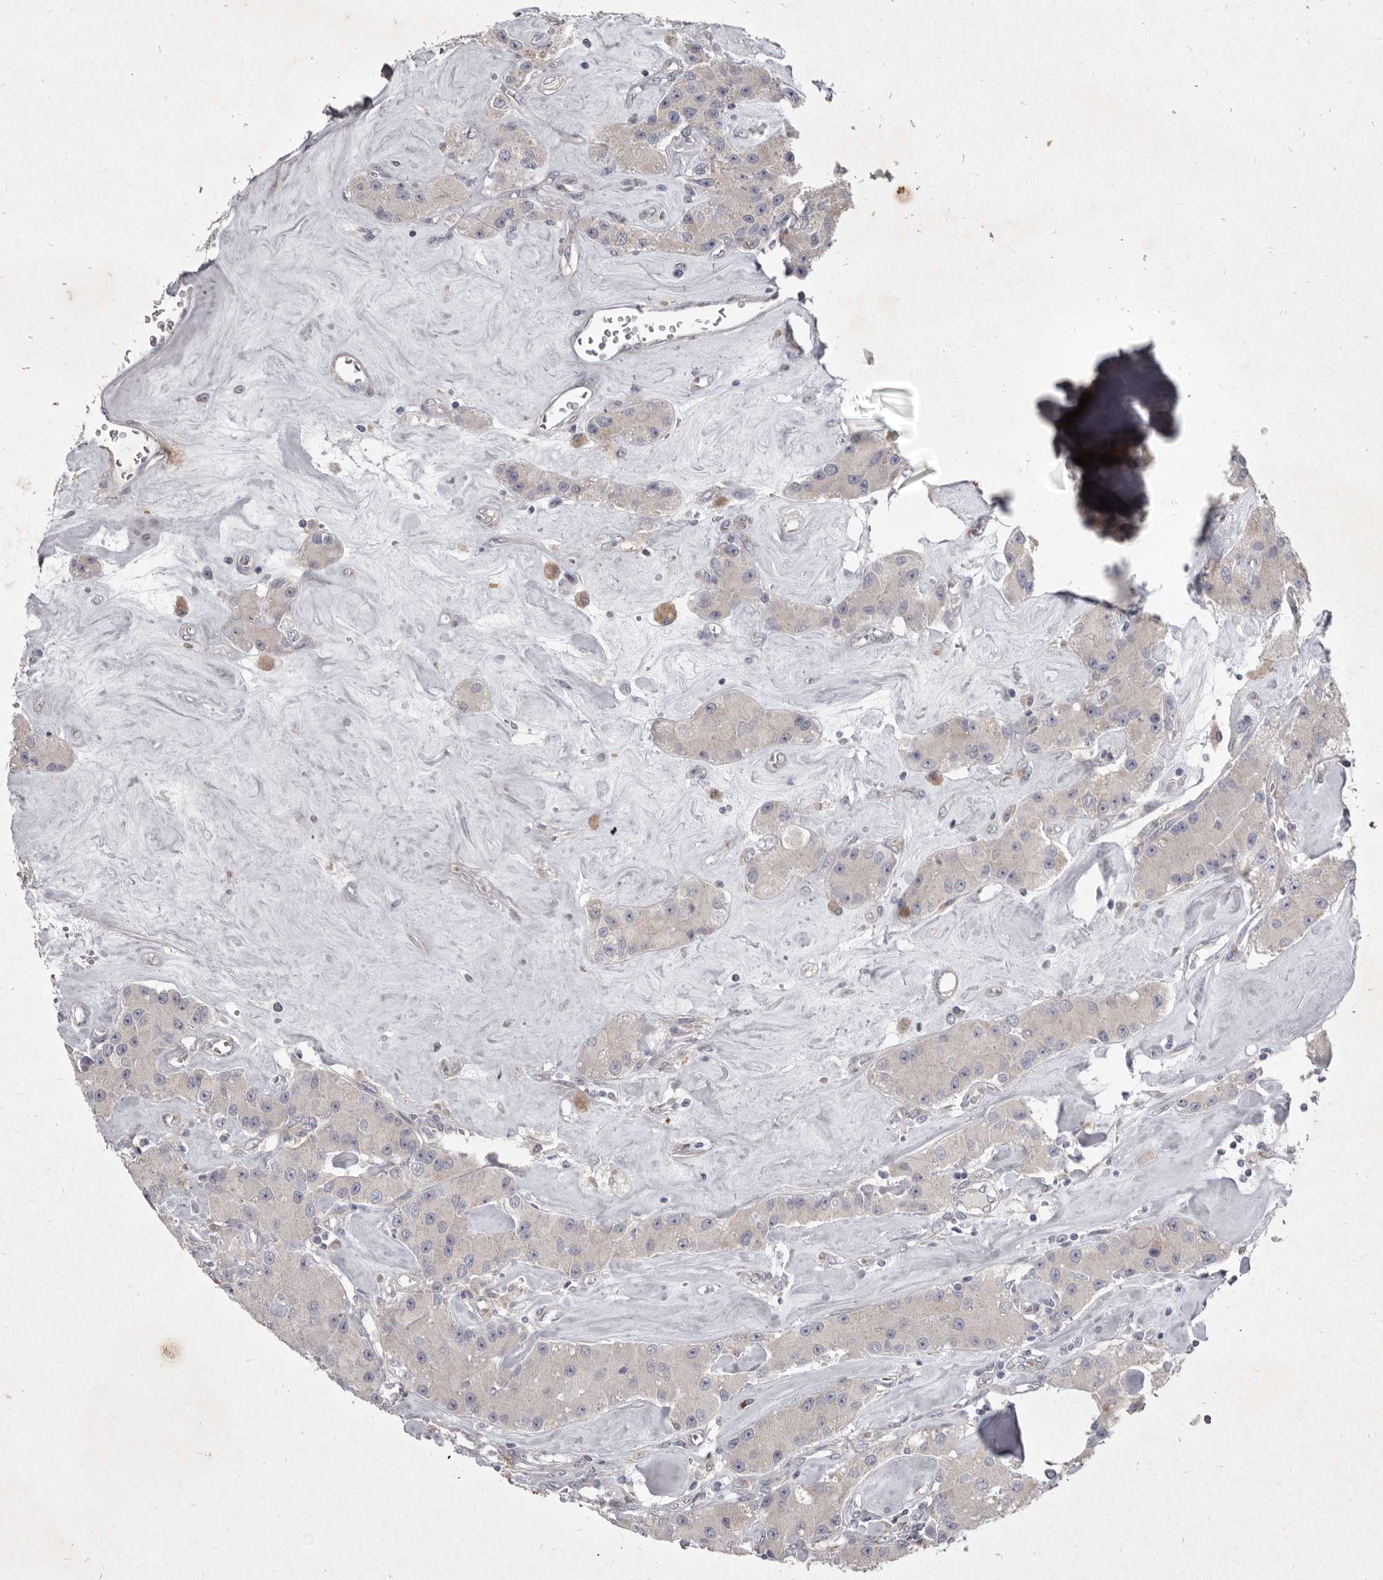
{"staining": {"intensity": "negative", "quantity": "none", "location": "none"}, "tissue": "carcinoid", "cell_type": "Tumor cells", "image_type": "cancer", "snomed": [{"axis": "morphology", "description": "Carcinoid, malignant, NOS"}, {"axis": "topography", "description": "Pancreas"}], "caption": "High magnification brightfield microscopy of carcinoid (malignant) stained with DAB (brown) and counterstained with hematoxylin (blue): tumor cells show no significant expression.", "gene": "P2RX6", "patient": {"sex": "male", "age": 41}}